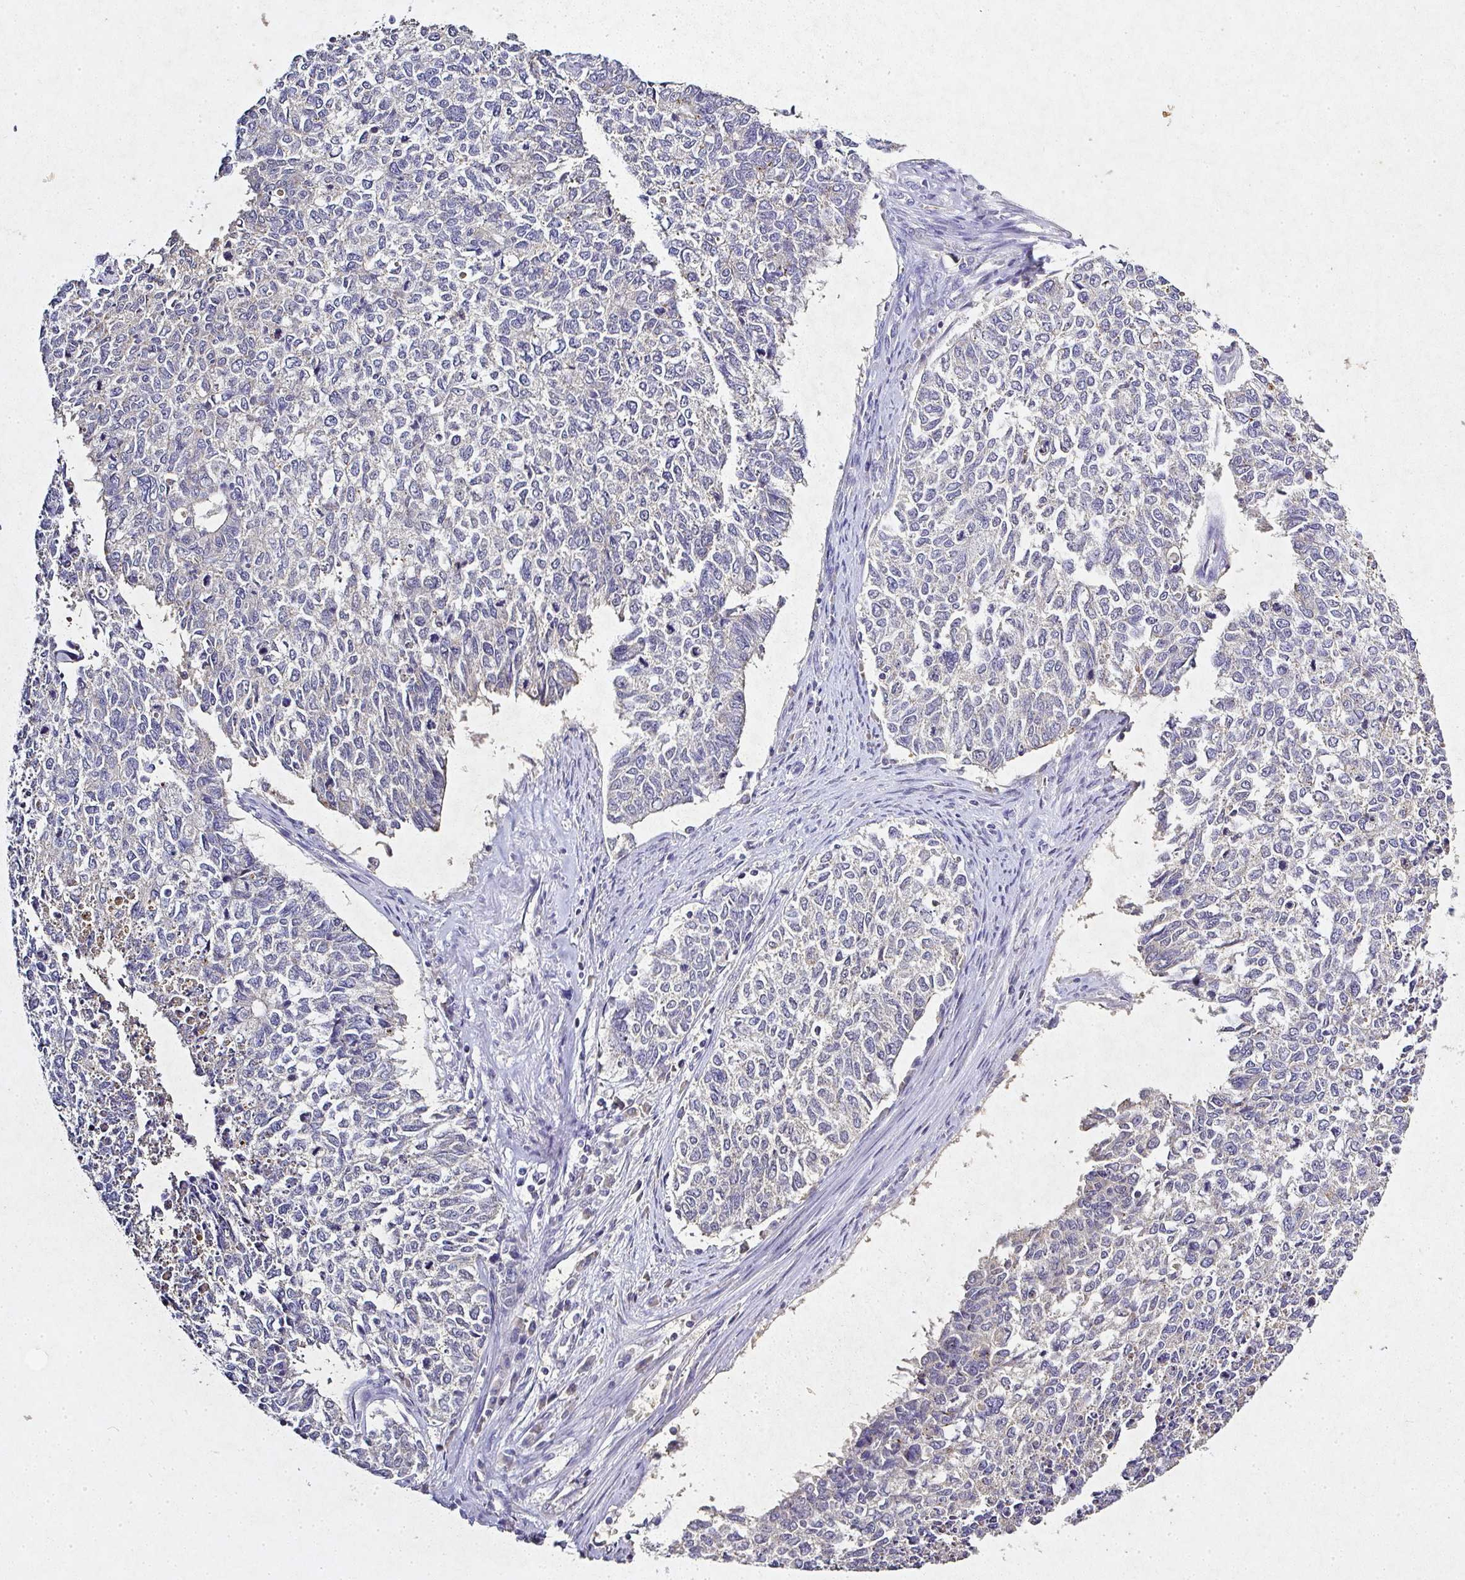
{"staining": {"intensity": "negative", "quantity": "none", "location": "none"}, "tissue": "cervical cancer", "cell_type": "Tumor cells", "image_type": "cancer", "snomed": [{"axis": "morphology", "description": "Adenocarcinoma, NOS"}, {"axis": "topography", "description": "Cervix"}], "caption": "An image of cervical cancer (adenocarcinoma) stained for a protein shows no brown staining in tumor cells.", "gene": "RPS2", "patient": {"sex": "female", "age": 63}}